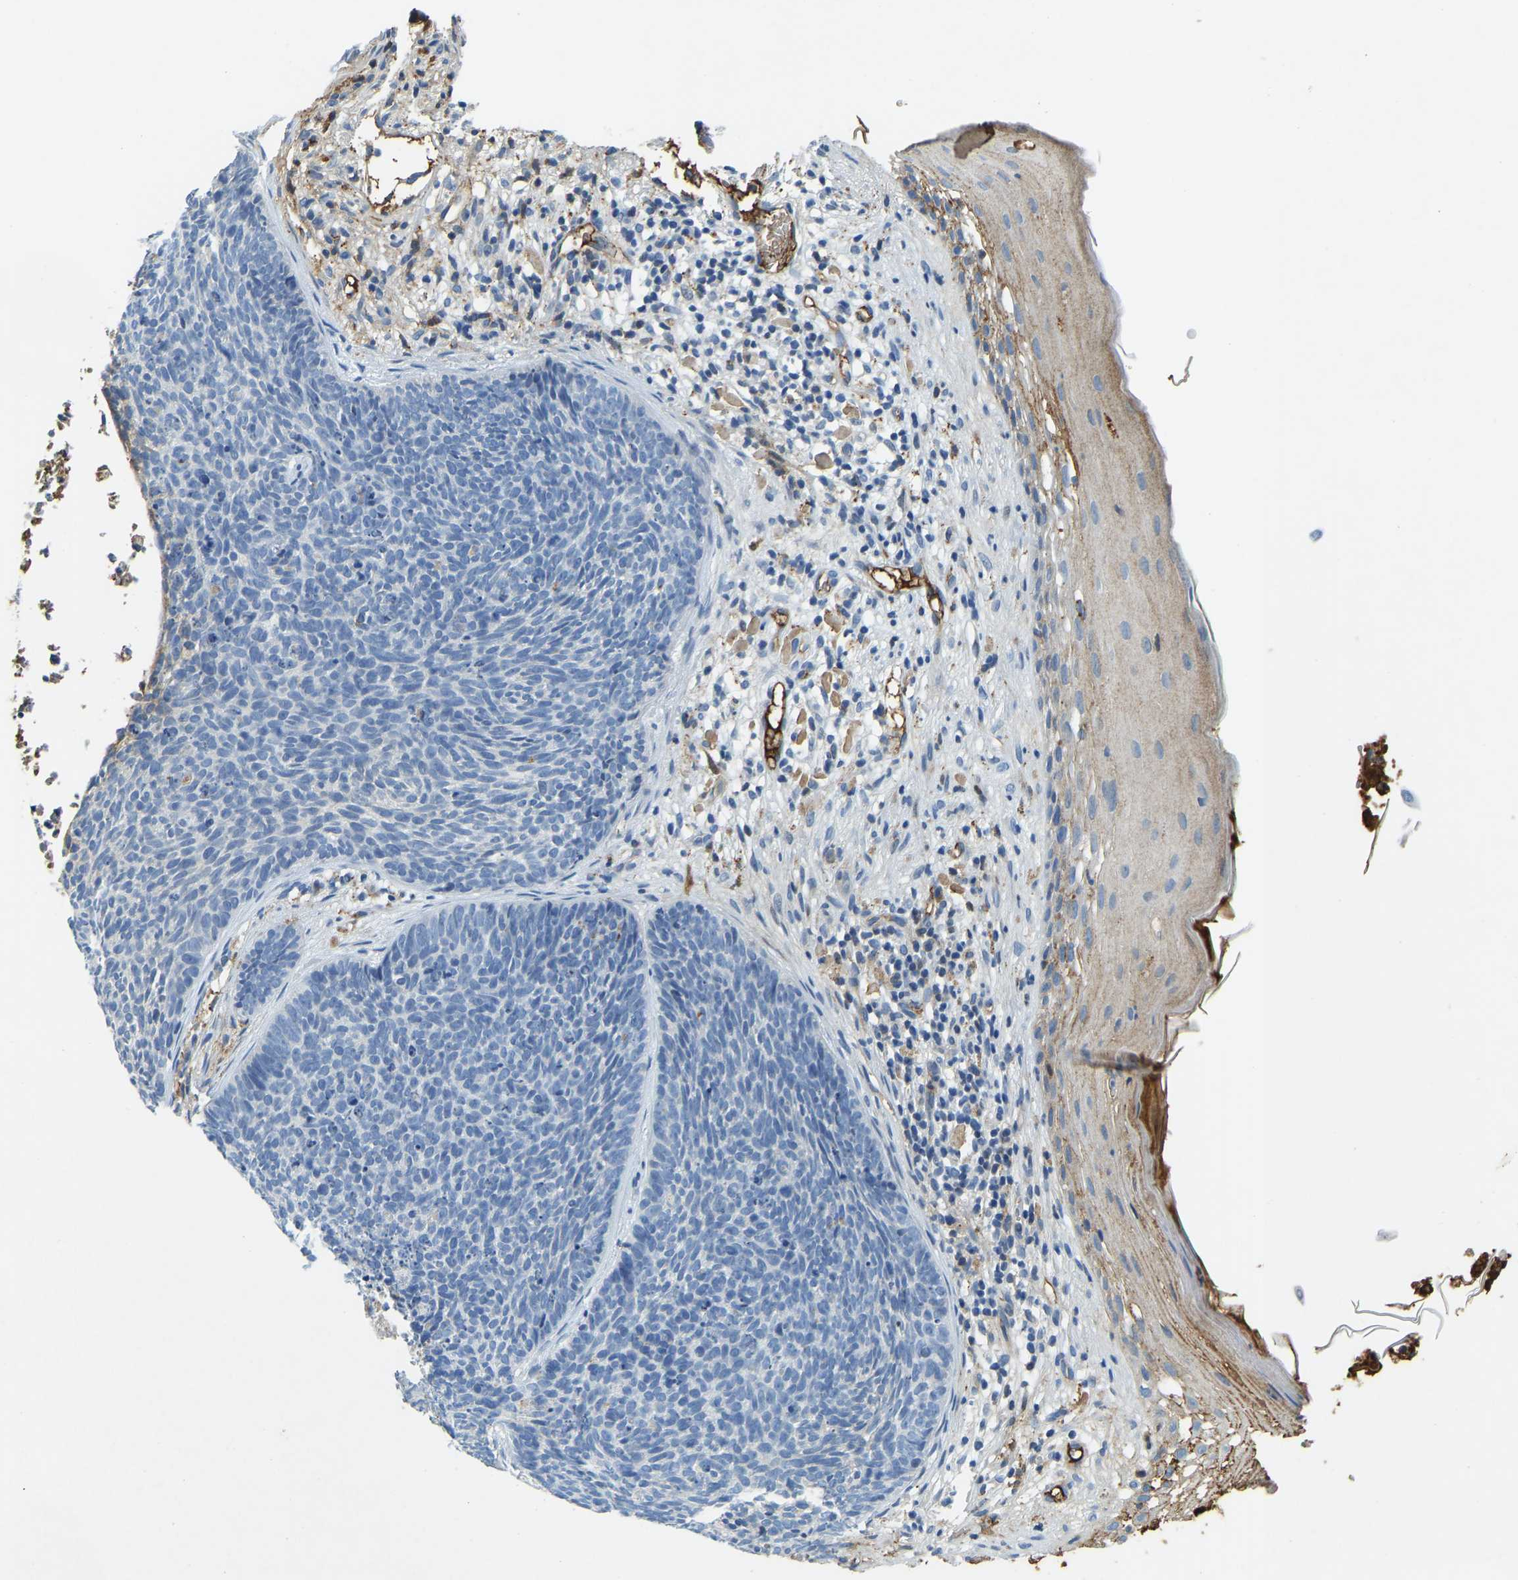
{"staining": {"intensity": "negative", "quantity": "none", "location": "none"}, "tissue": "skin cancer", "cell_type": "Tumor cells", "image_type": "cancer", "snomed": [{"axis": "morphology", "description": "Basal cell carcinoma"}, {"axis": "topography", "description": "Skin"}], "caption": "High power microscopy histopathology image of an immunohistochemistry (IHC) micrograph of skin cancer, revealing no significant positivity in tumor cells. Nuclei are stained in blue.", "gene": "THBS4", "patient": {"sex": "female", "age": 70}}